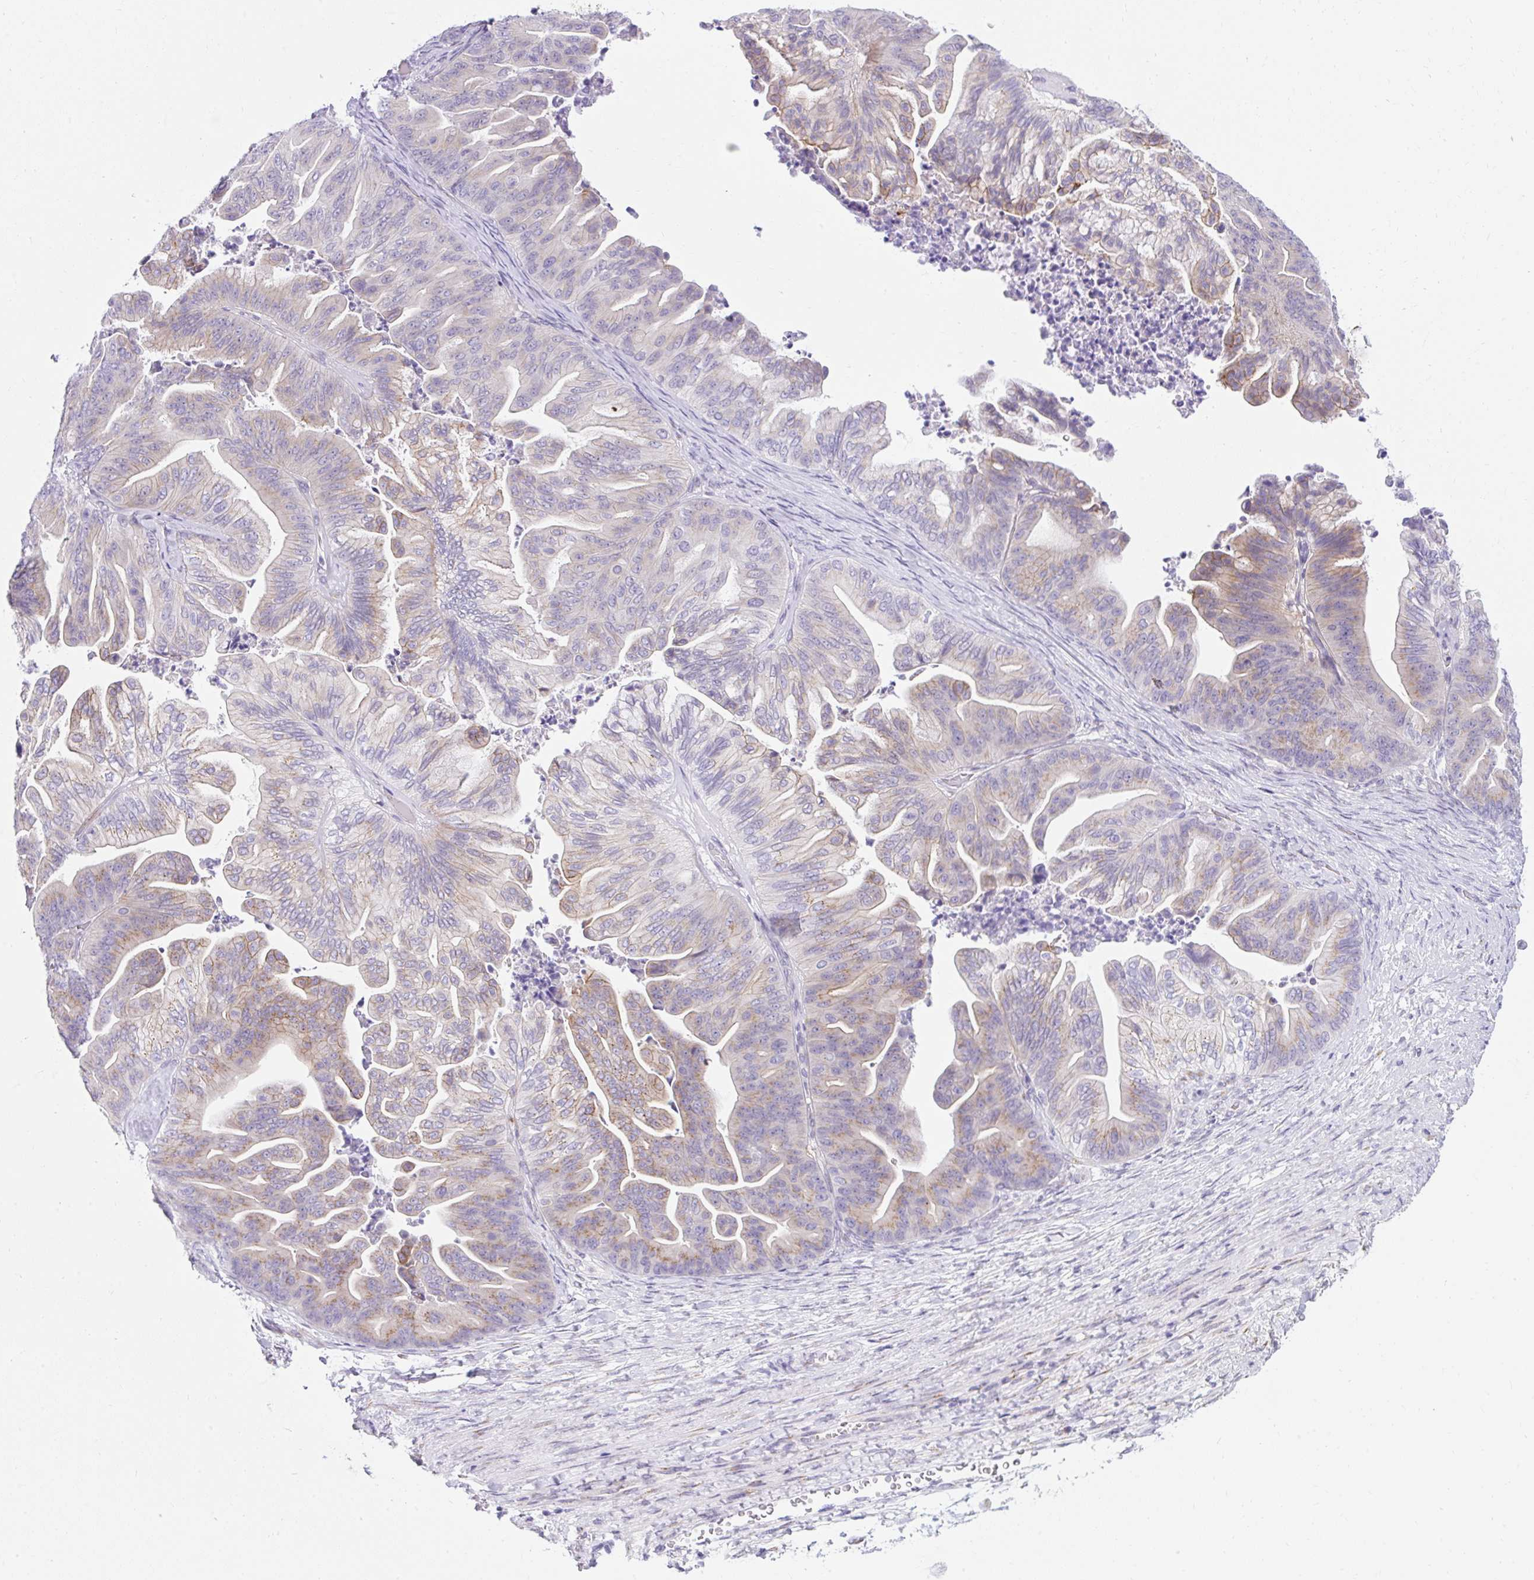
{"staining": {"intensity": "weak", "quantity": "25%-75%", "location": "cytoplasmic/membranous"}, "tissue": "ovarian cancer", "cell_type": "Tumor cells", "image_type": "cancer", "snomed": [{"axis": "morphology", "description": "Cystadenocarcinoma, mucinous, NOS"}, {"axis": "topography", "description": "Ovary"}], "caption": "This is an image of IHC staining of ovarian cancer, which shows weak staining in the cytoplasmic/membranous of tumor cells.", "gene": "GOLGA8A", "patient": {"sex": "female", "age": 67}}